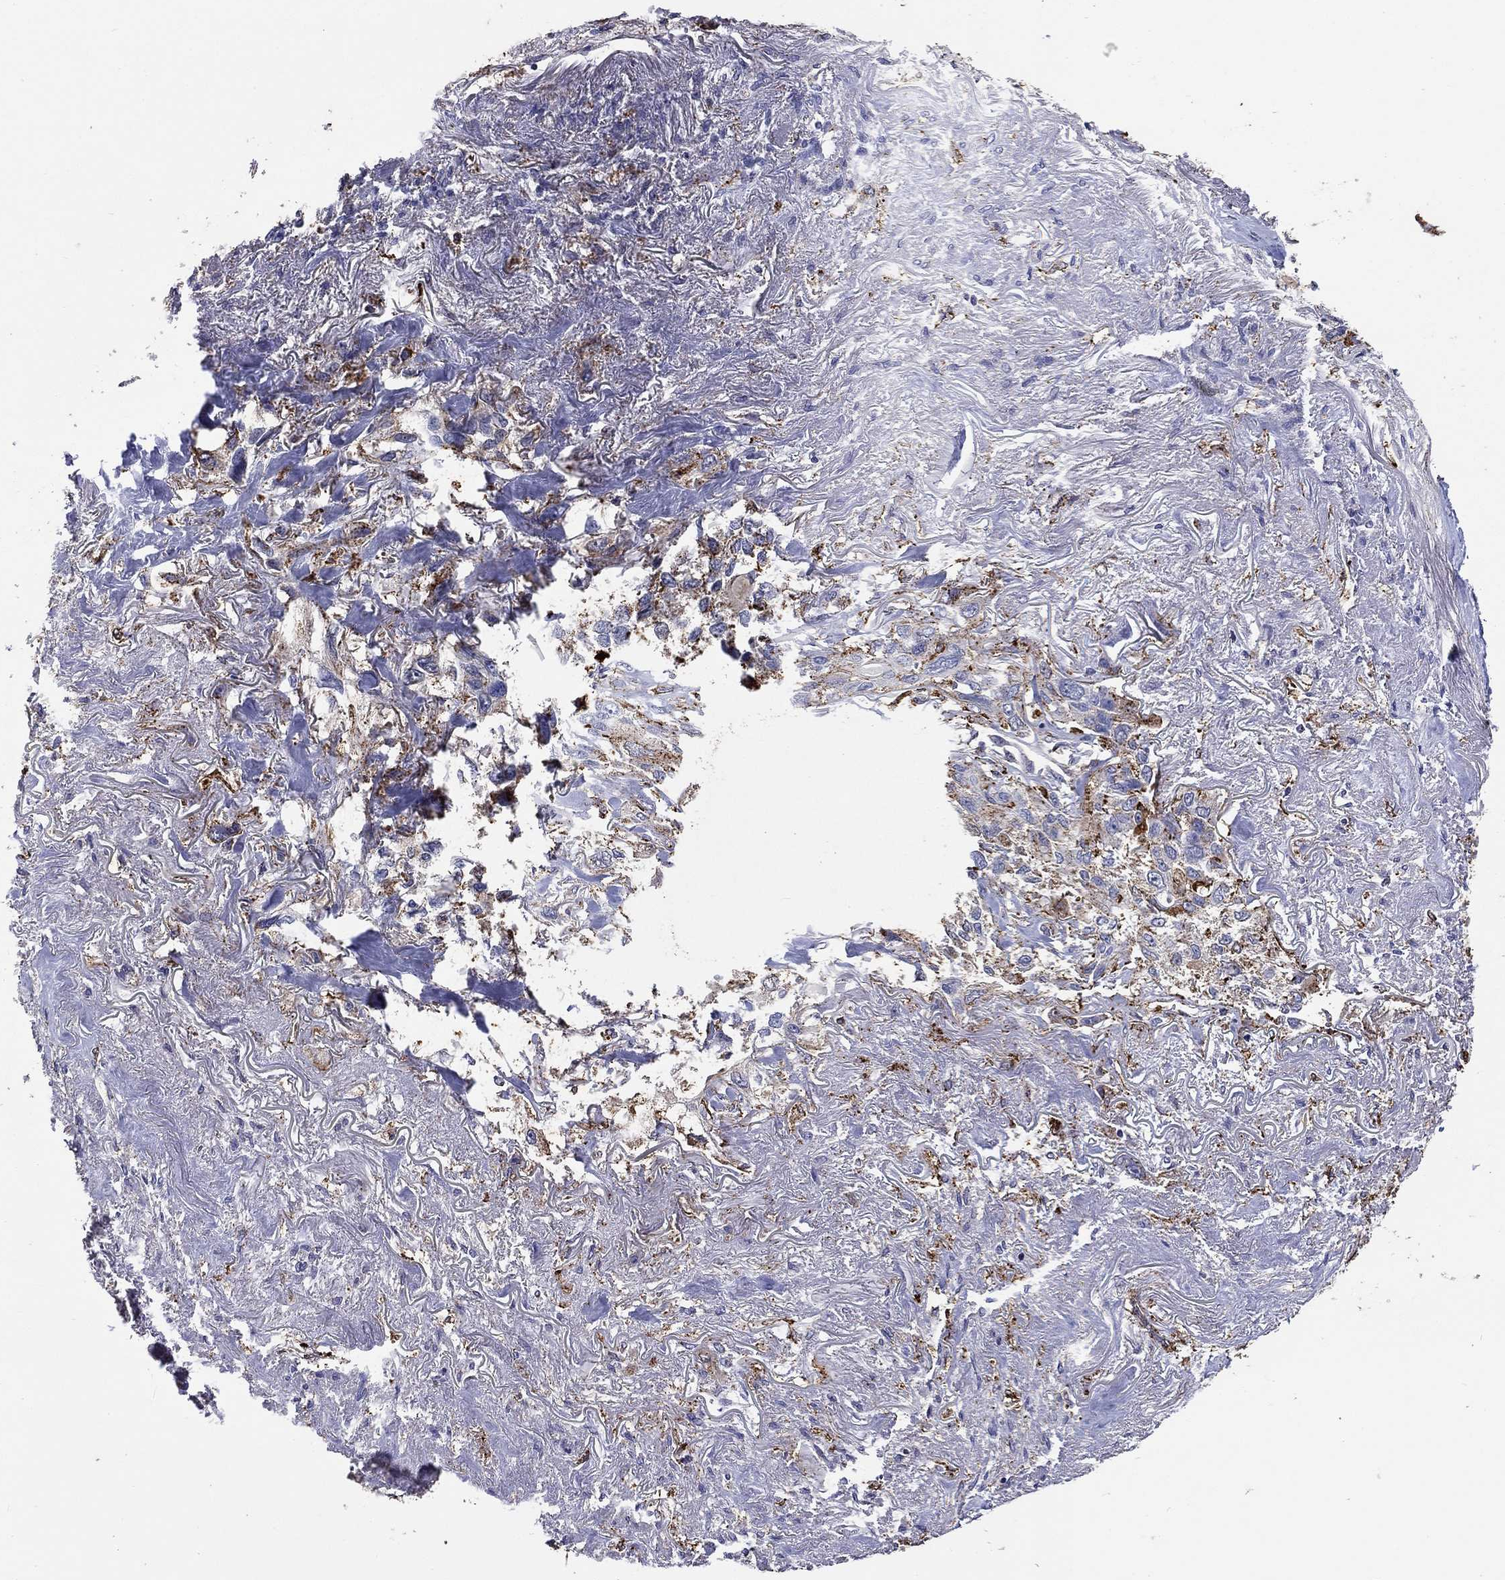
{"staining": {"intensity": "strong", "quantity": "<25%", "location": "cytoplasmic/membranous"}, "tissue": "lung cancer", "cell_type": "Tumor cells", "image_type": "cancer", "snomed": [{"axis": "morphology", "description": "Squamous cell carcinoma, NOS"}, {"axis": "topography", "description": "Lung"}], "caption": "A brown stain highlights strong cytoplasmic/membranous positivity of a protein in squamous cell carcinoma (lung) tumor cells. Nuclei are stained in blue.", "gene": "CTSB", "patient": {"sex": "female", "age": 70}}